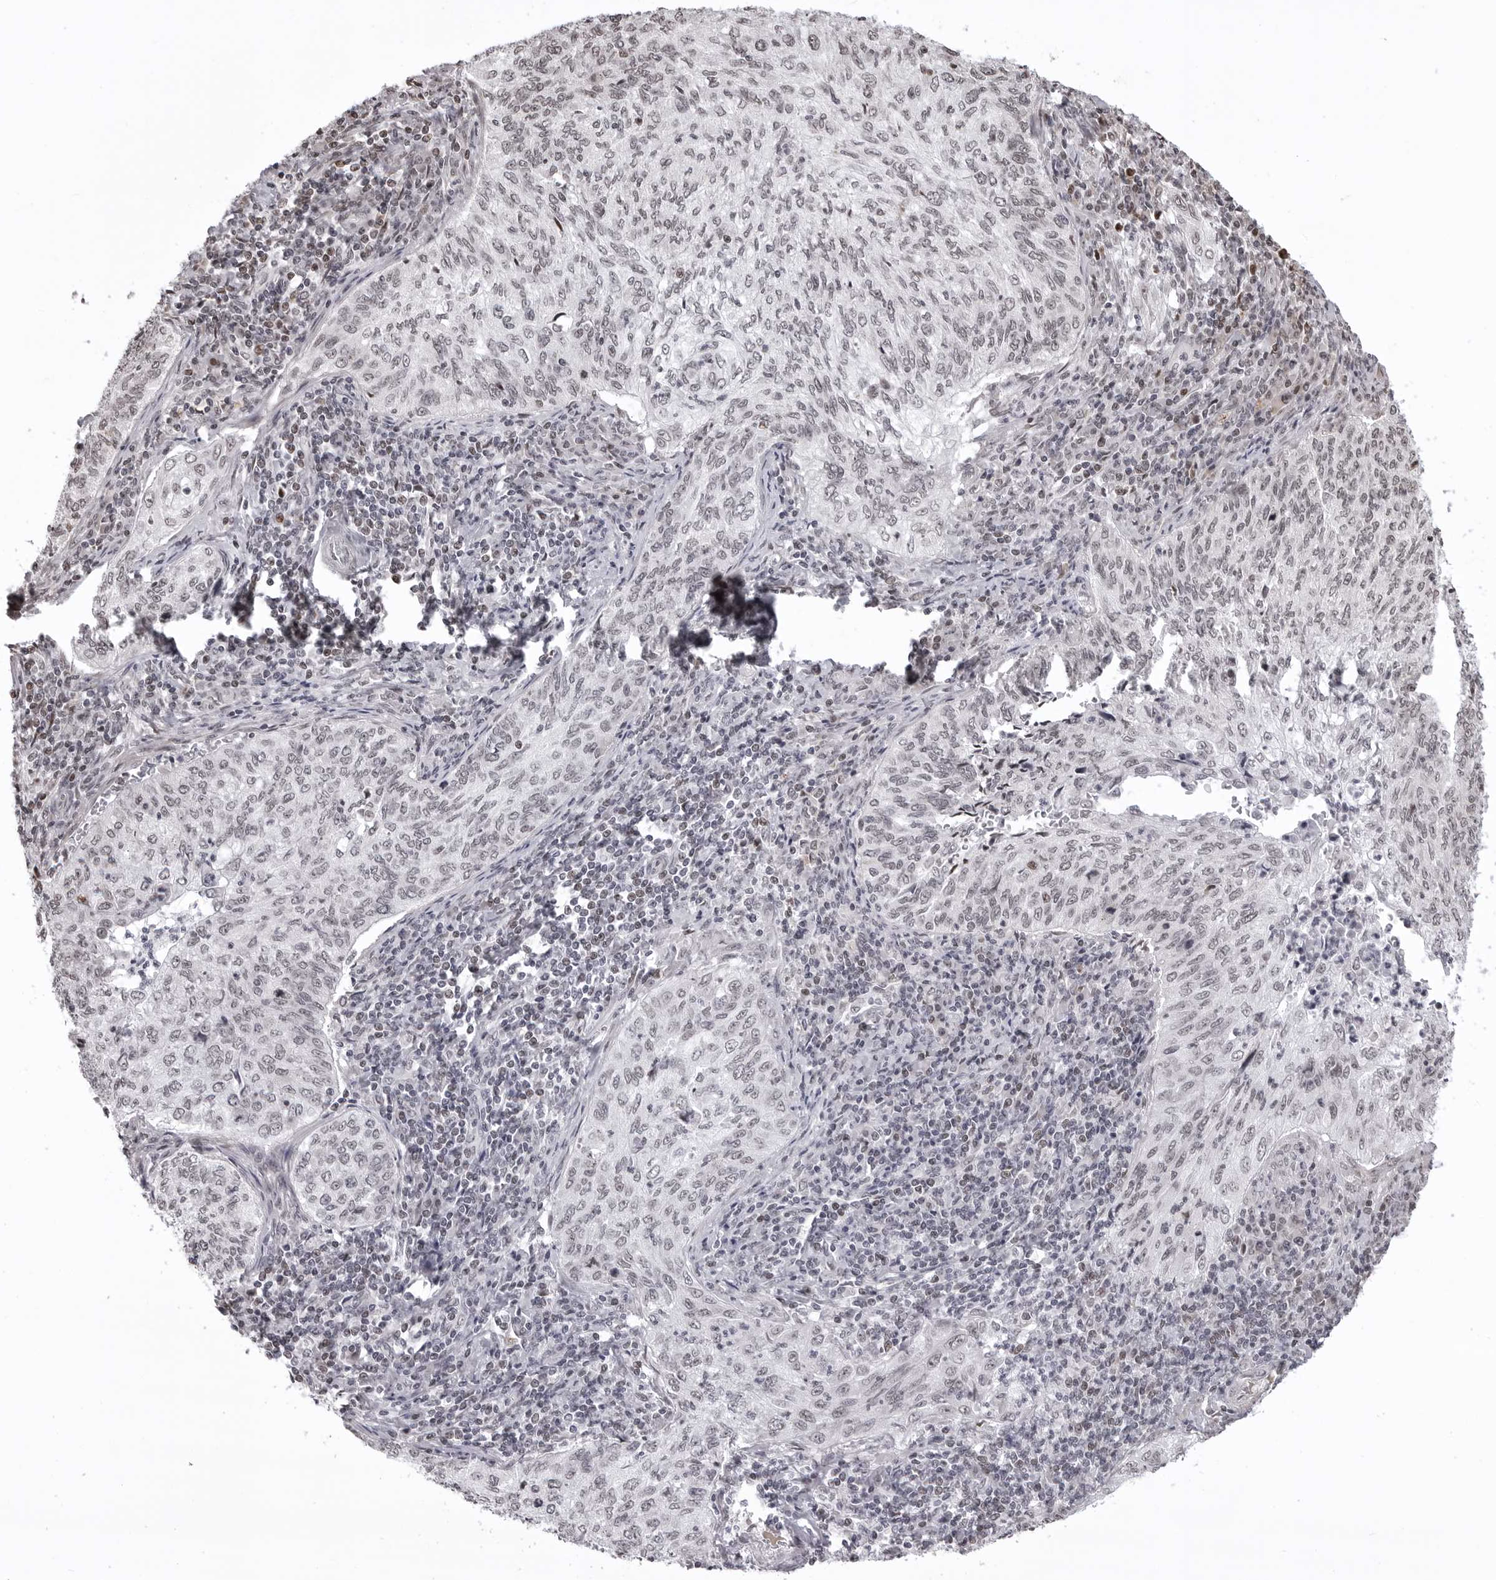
{"staining": {"intensity": "negative", "quantity": "none", "location": "none"}, "tissue": "cervical cancer", "cell_type": "Tumor cells", "image_type": "cancer", "snomed": [{"axis": "morphology", "description": "Squamous cell carcinoma, NOS"}, {"axis": "topography", "description": "Cervix"}], "caption": "Tumor cells show no significant expression in cervical cancer (squamous cell carcinoma).", "gene": "PHF3", "patient": {"sex": "female", "age": 30}}